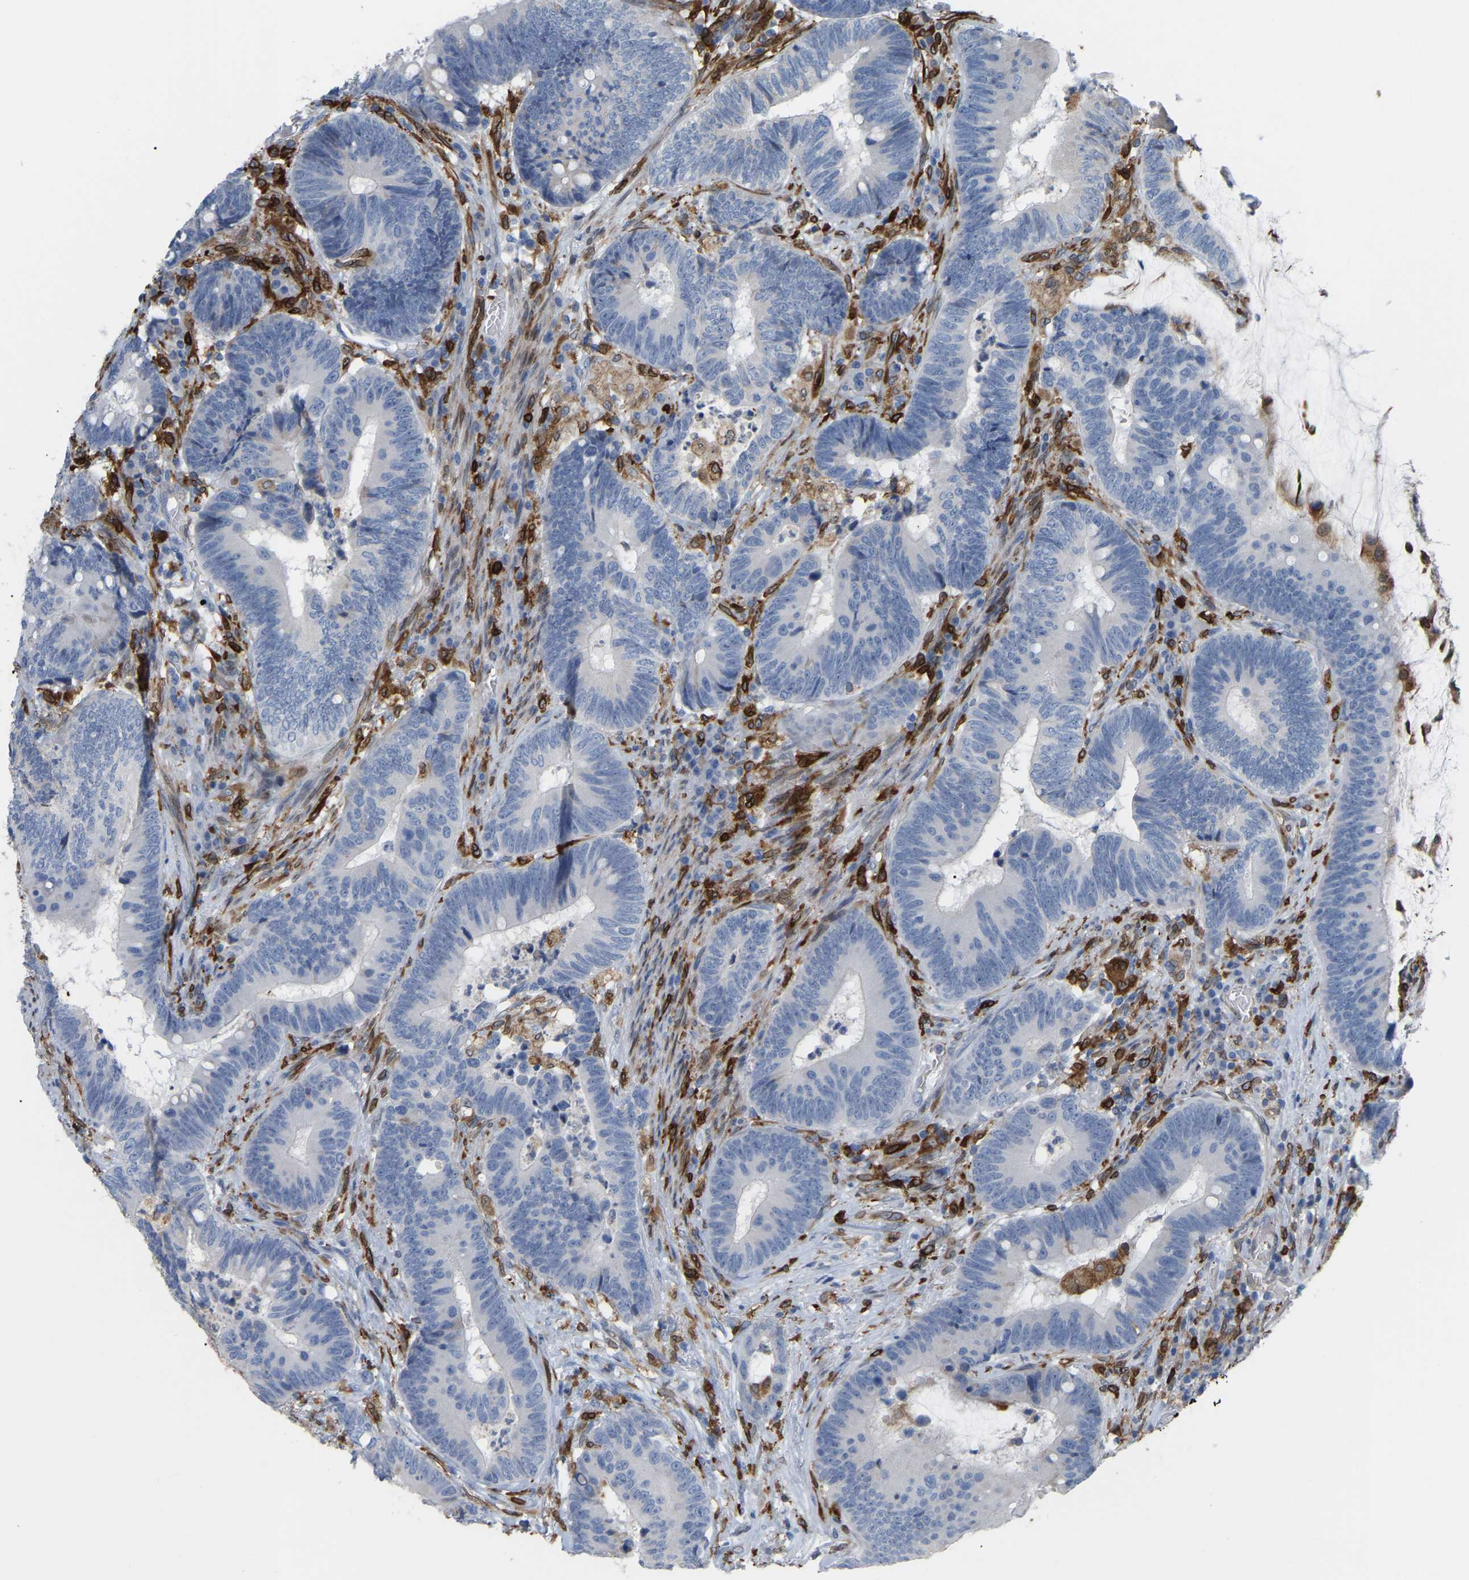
{"staining": {"intensity": "negative", "quantity": "none", "location": "none"}, "tissue": "colorectal cancer", "cell_type": "Tumor cells", "image_type": "cancer", "snomed": [{"axis": "morphology", "description": "Adenocarcinoma, NOS"}, {"axis": "topography", "description": "Rectum"}, {"axis": "topography", "description": "Anal"}], "caption": "Protein analysis of colorectal cancer (adenocarcinoma) demonstrates no significant staining in tumor cells. (DAB IHC with hematoxylin counter stain).", "gene": "PTGS1", "patient": {"sex": "female", "age": 89}}